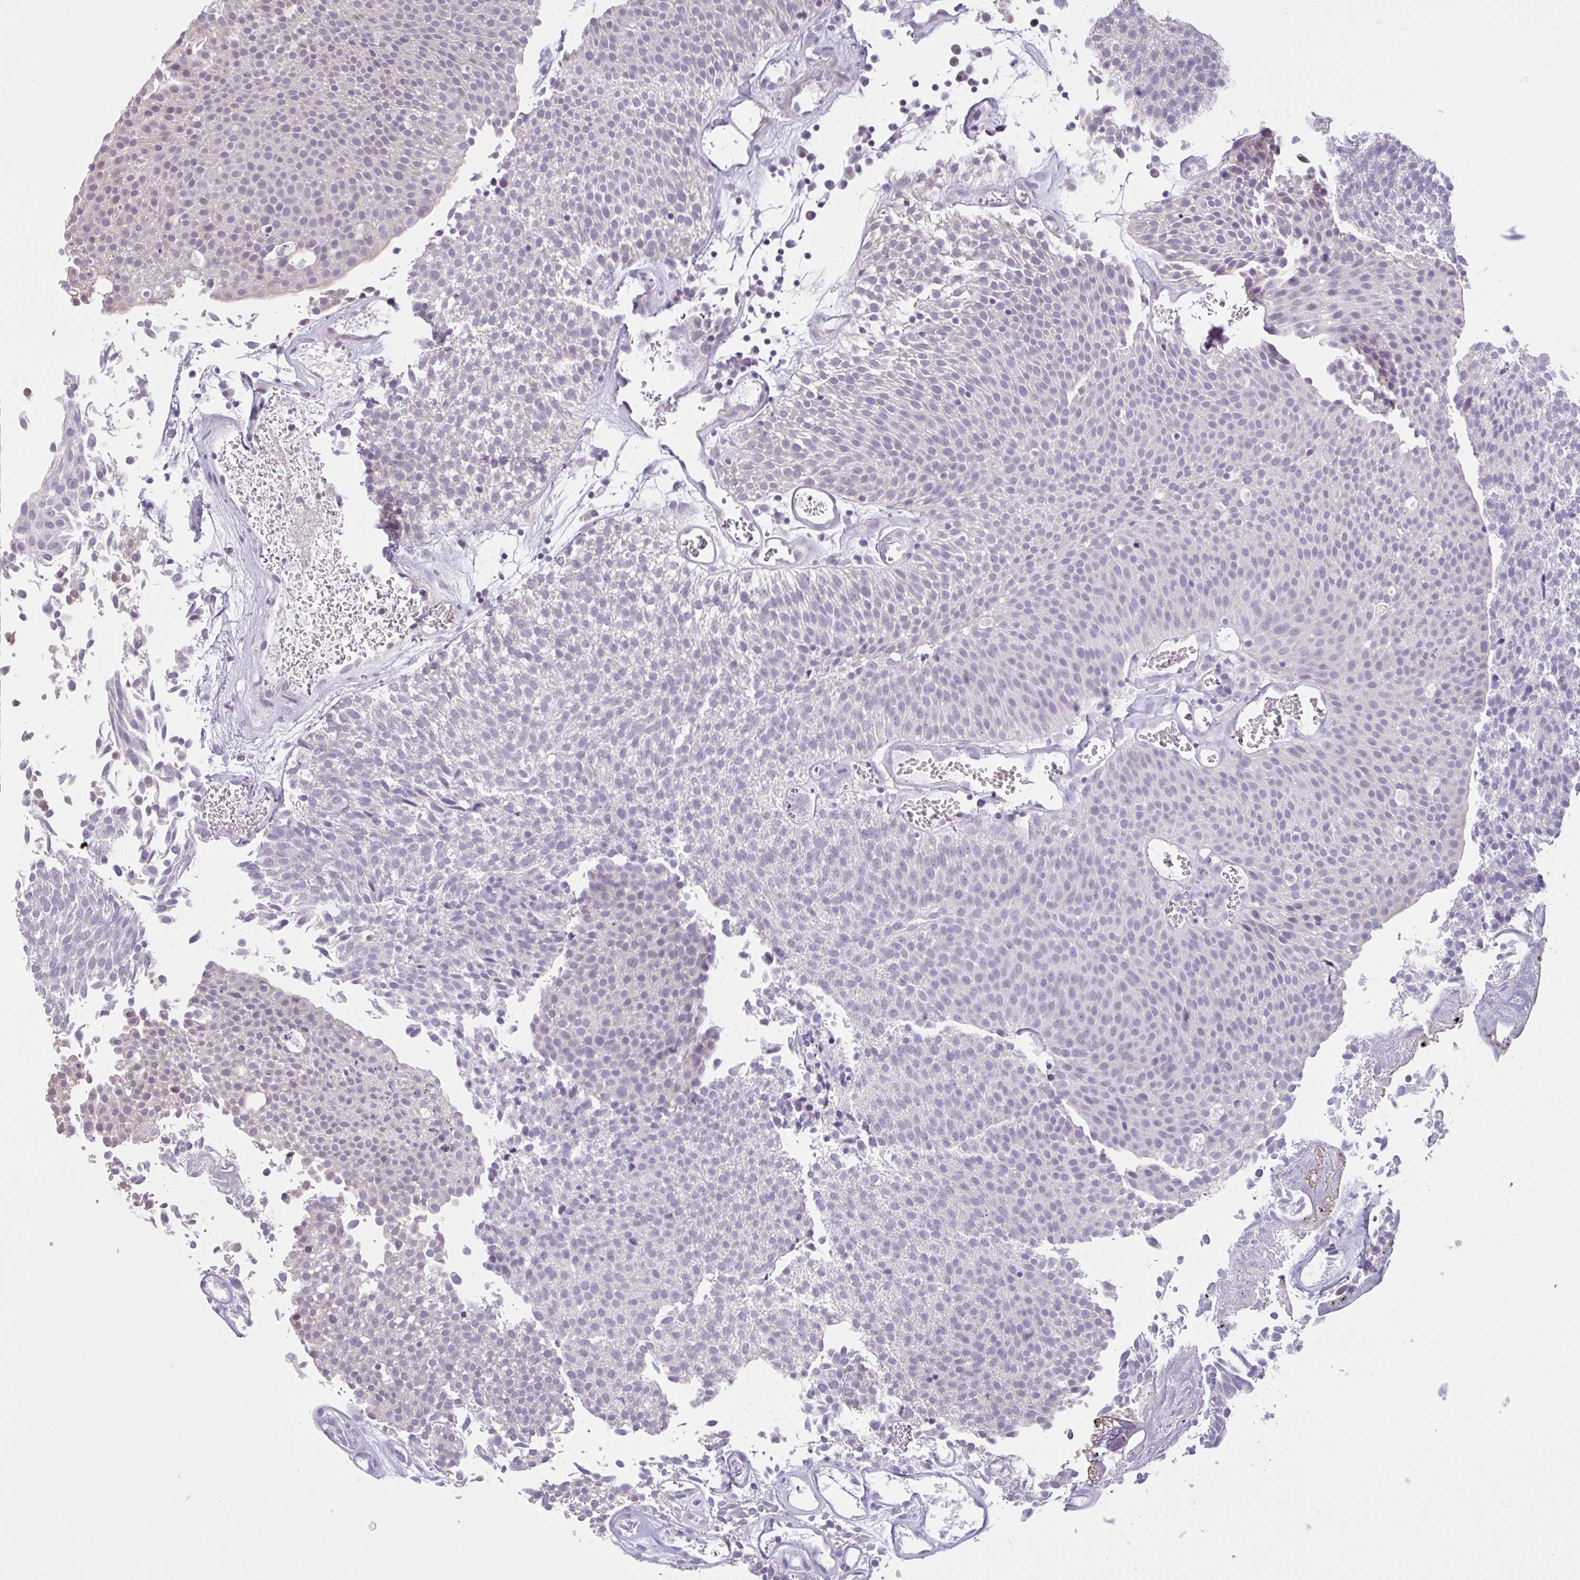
{"staining": {"intensity": "negative", "quantity": "none", "location": "none"}, "tissue": "urothelial cancer", "cell_type": "Tumor cells", "image_type": "cancer", "snomed": [{"axis": "morphology", "description": "Urothelial carcinoma, Low grade"}, {"axis": "topography", "description": "Urinary bladder"}], "caption": "Urothelial cancer was stained to show a protein in brown. There is no significant staining in tumor cells. (Brightfield microscopy of DAB (3,3'-diaminobenzidine) immunohistochemistry at high magnification).", "gene": "CDH19", "patient": {"sex": "female", "age": 79}}